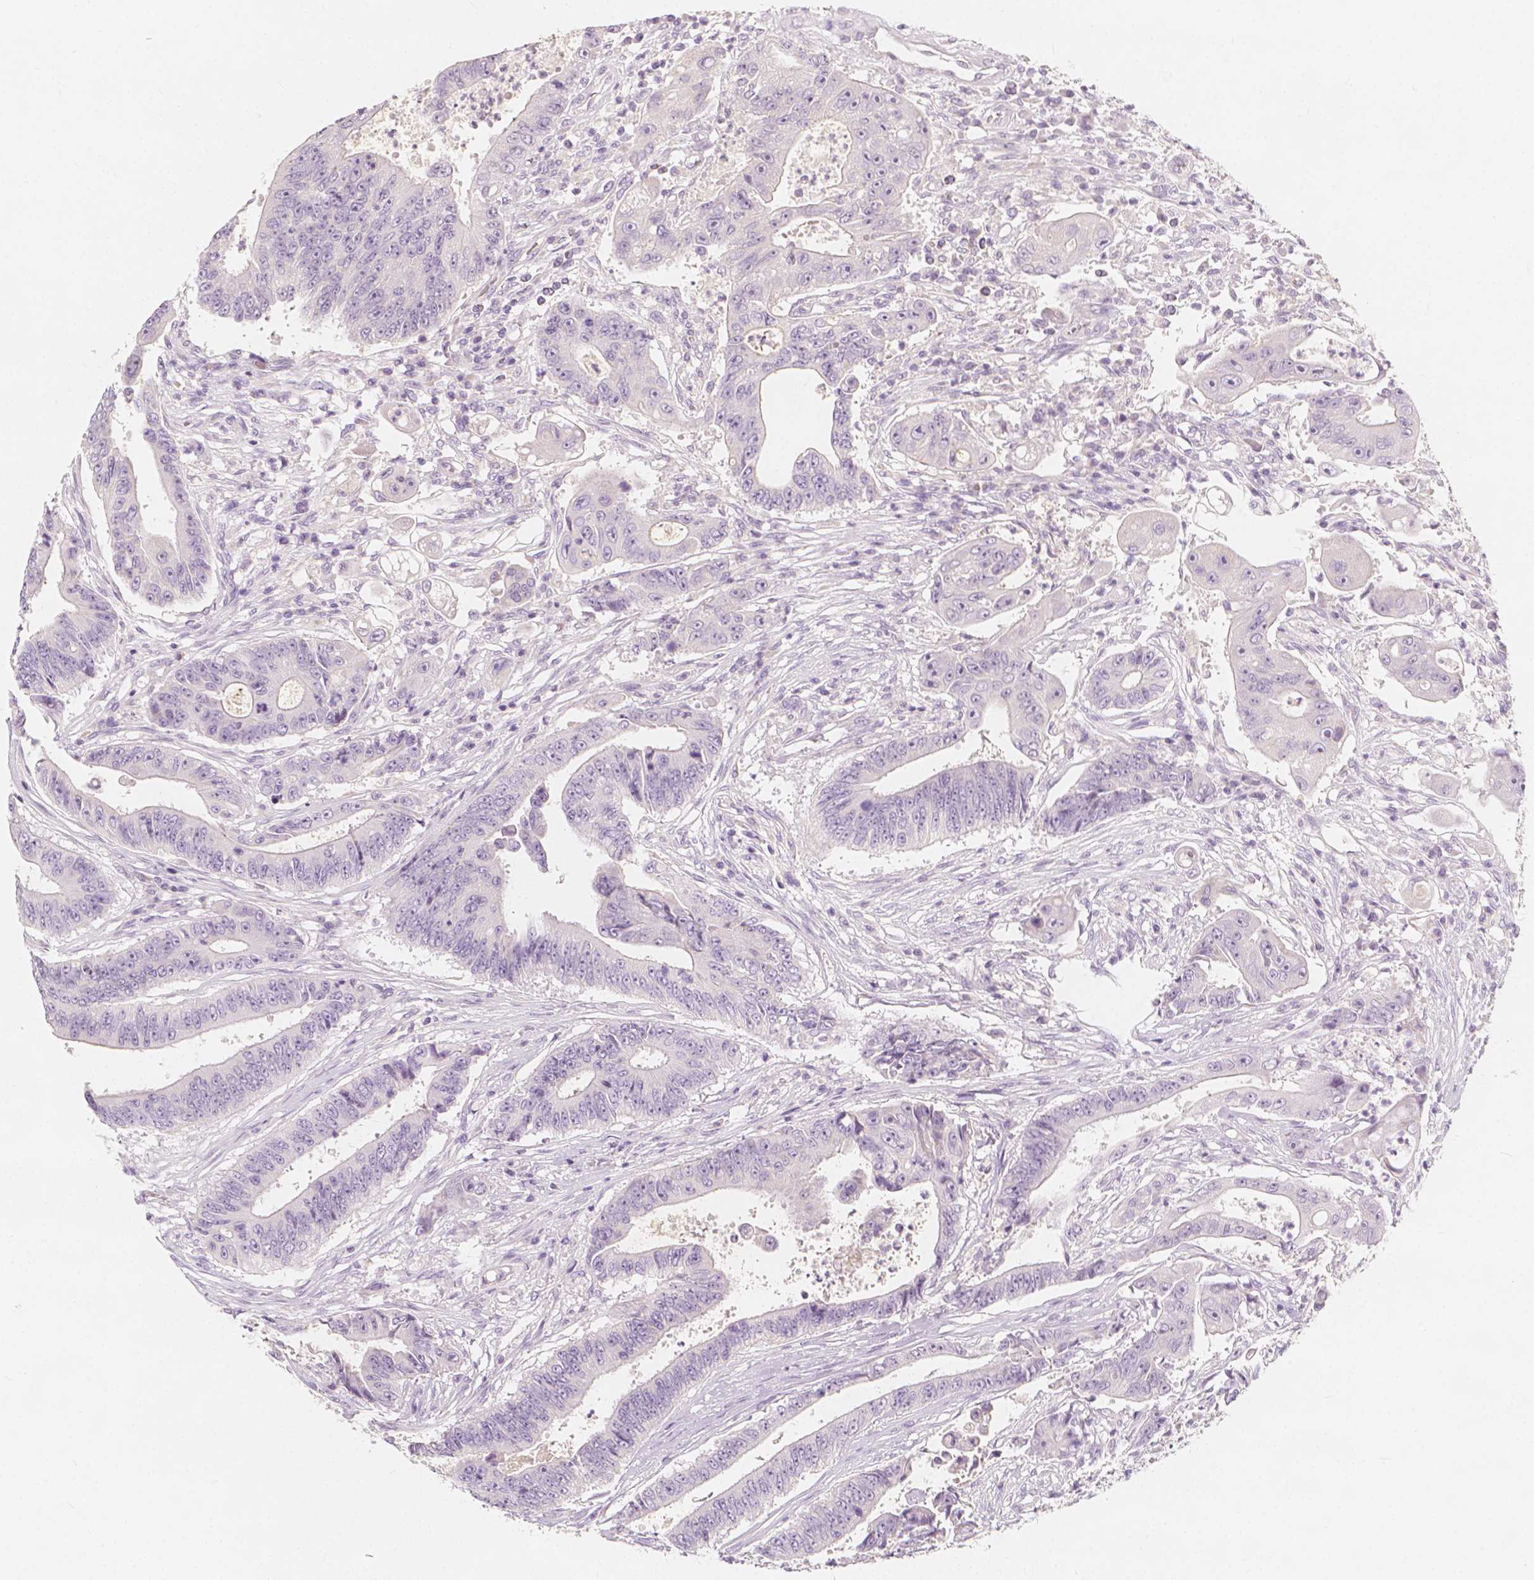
{"staining": {"intensity": "negative", "quantity": "none", "location": "none"}, "tissue": "colorectal cancer", "cell_type": "Tumor cells", "image_type": "cancer", "snomed": [{"axis": "morphology", "description": "Adenocarcinoma, NOS"}, {"axis": "topography", "description": "Rectum"}], "caption": "Image shows no significant protein expression in tumor cells of colorectal adenocarcinoma.", "gene": "RBFOX1", "patient": {"sex": "male", "age": 54}}